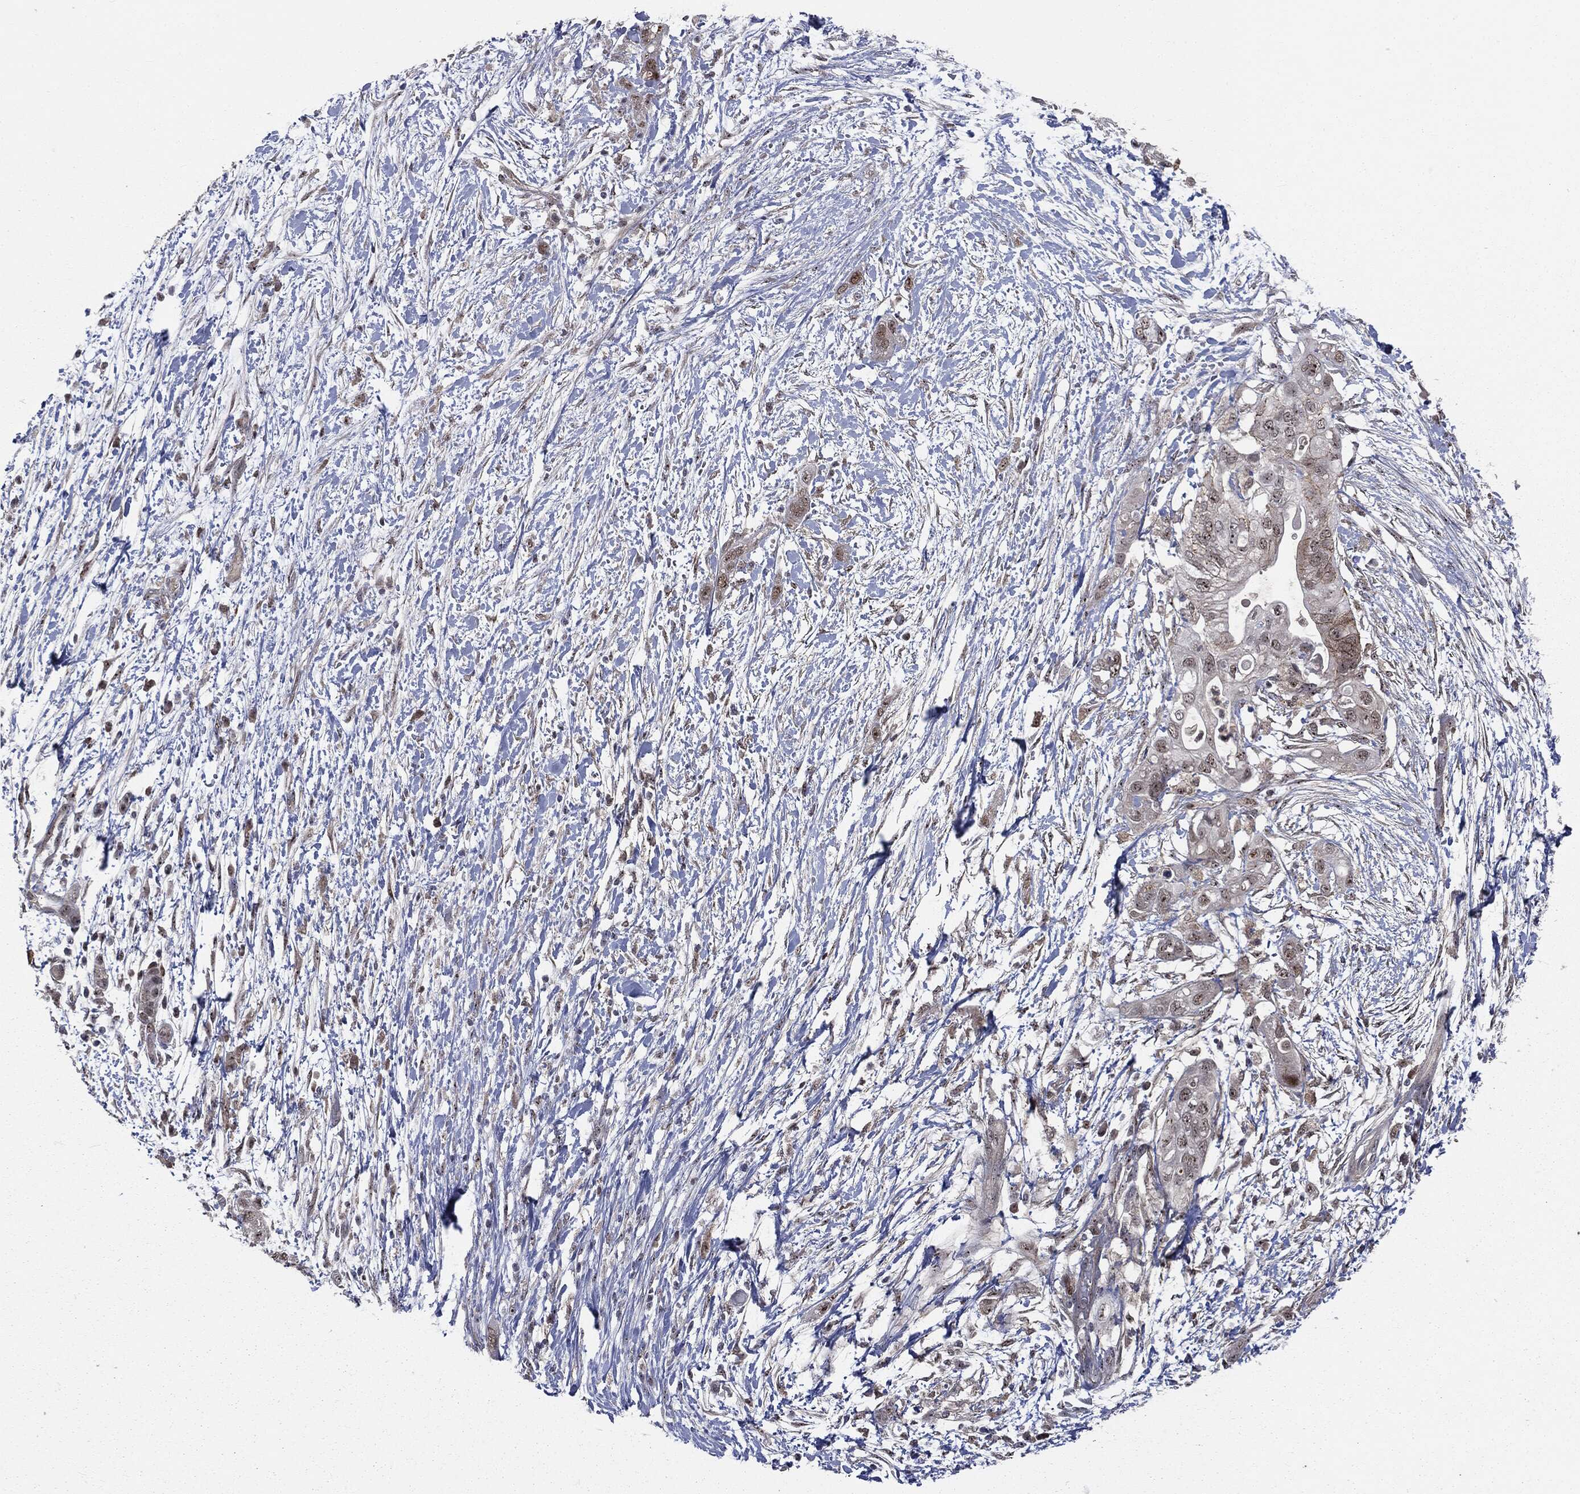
{"staining": {"intensity": "moderate", "quantity": "<25%", "location": "cytoplasmic/membranous,nuclear"}, "tissue": "pancreatic cancer", "cell_type": "Tumor cells", "image_type": "cancer", "snomed": [{"axis": "morphology", "description": "Adenocarcinoma, NOS"}, {"axis": "topography", "description": "Pancreas"}], "caption": "Pancreatic cancer stained for a protein (brown) displays moderate cytoplasmic/membranous and nuclear positive staining in approximately <25% of tumor cells.", "gene": "TRMT1L", "patient": {"sex": "female", "age": 72}}